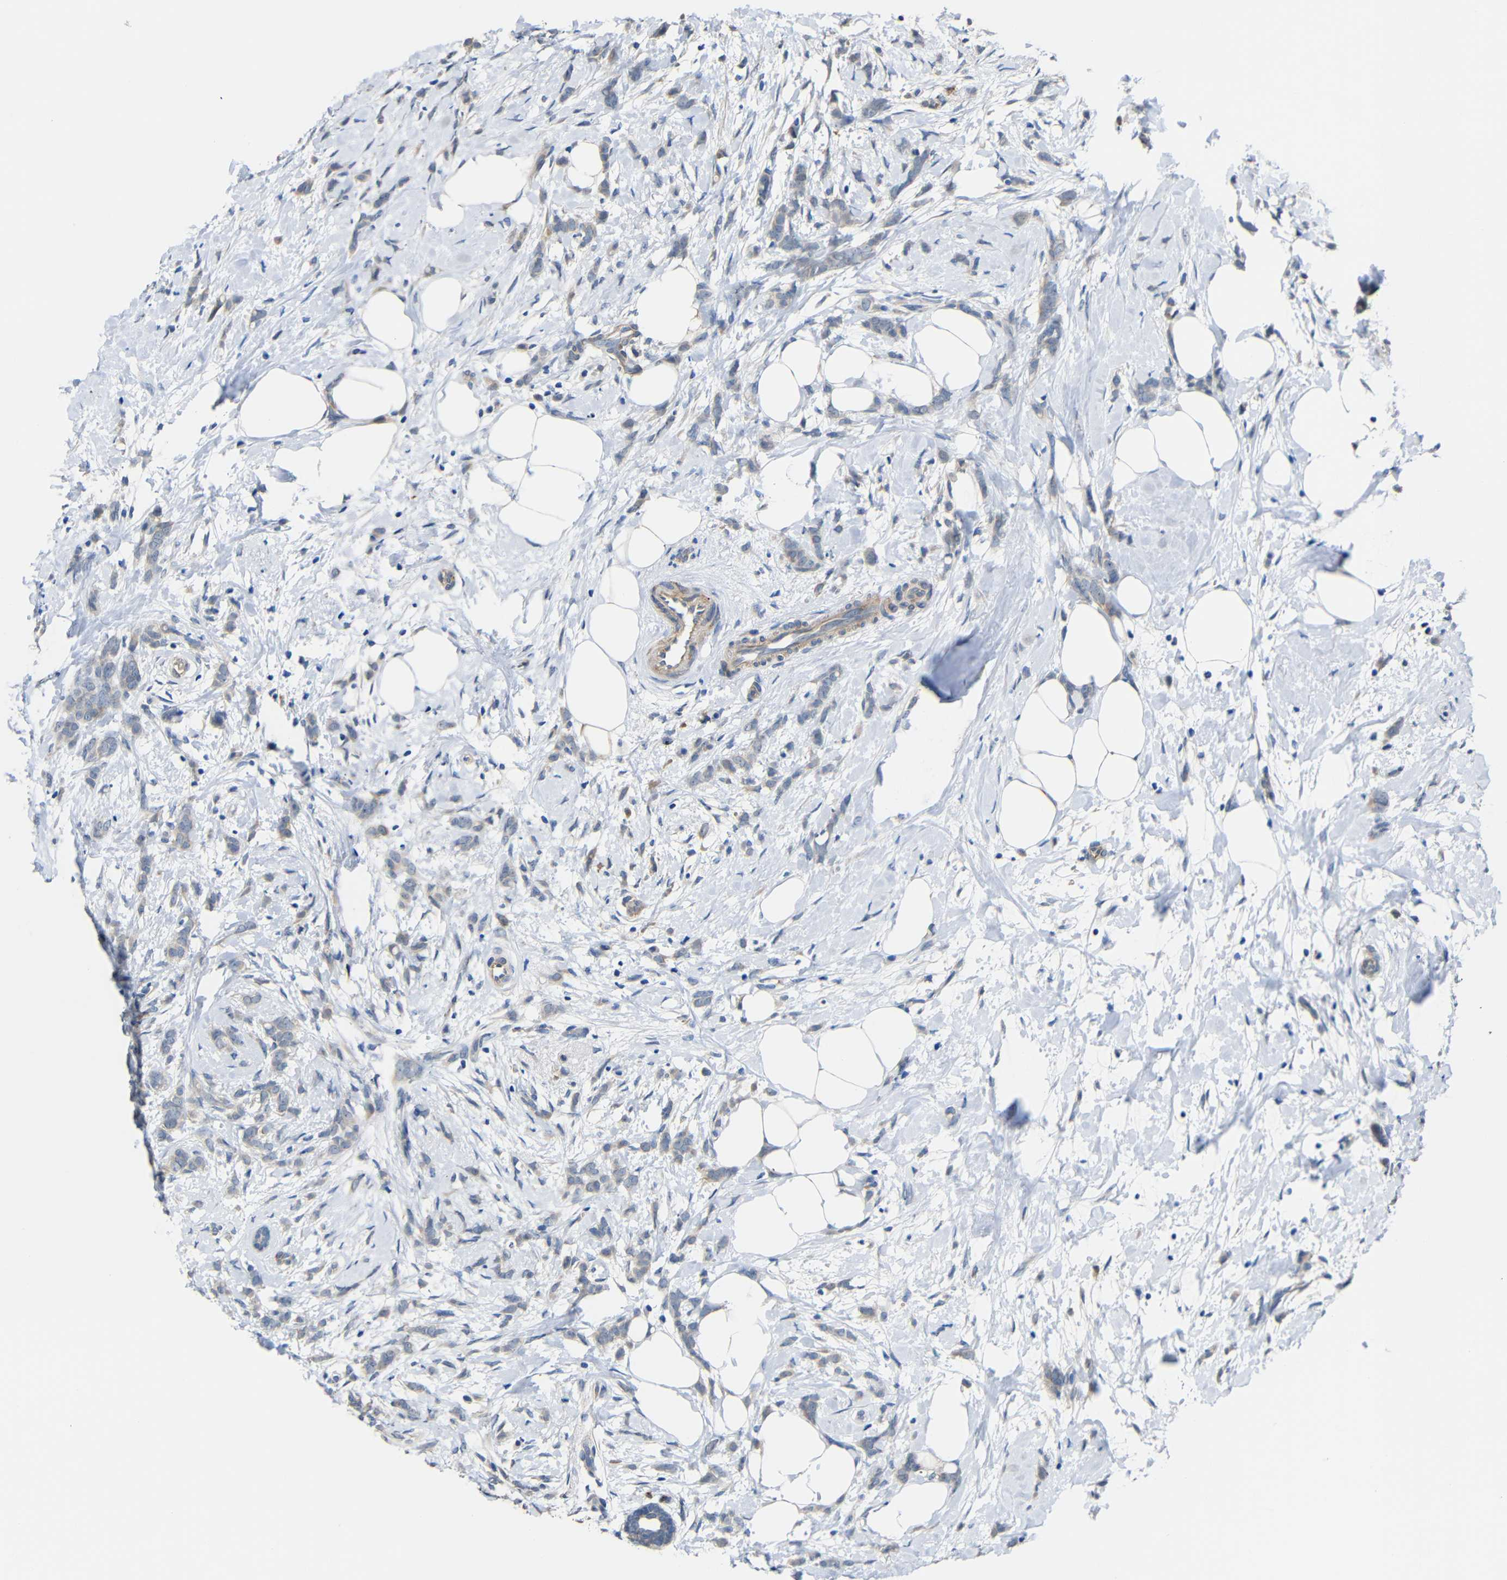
{"staining": {"intensity": "weak", "quantity": "<25%", "location": "cytoplasmic/membranous"}, "tissue": "breast cancer", "cell_type": "Tumor cells", "image_type": "cancer", "snomed": [{"axis": "morphology", "description": "Lobular carcinoma, in situ"}, {"axis": "morphology", "description": "Lobular carcinoma"}, {"axis": "topography", "description": "Breast"}], "caption": "The photomicrograph displays no significant staining in tumor cells of breast lobular carcinoma.", "gene": "STBD1", "patient": {"sex": "female", "age": 41}}